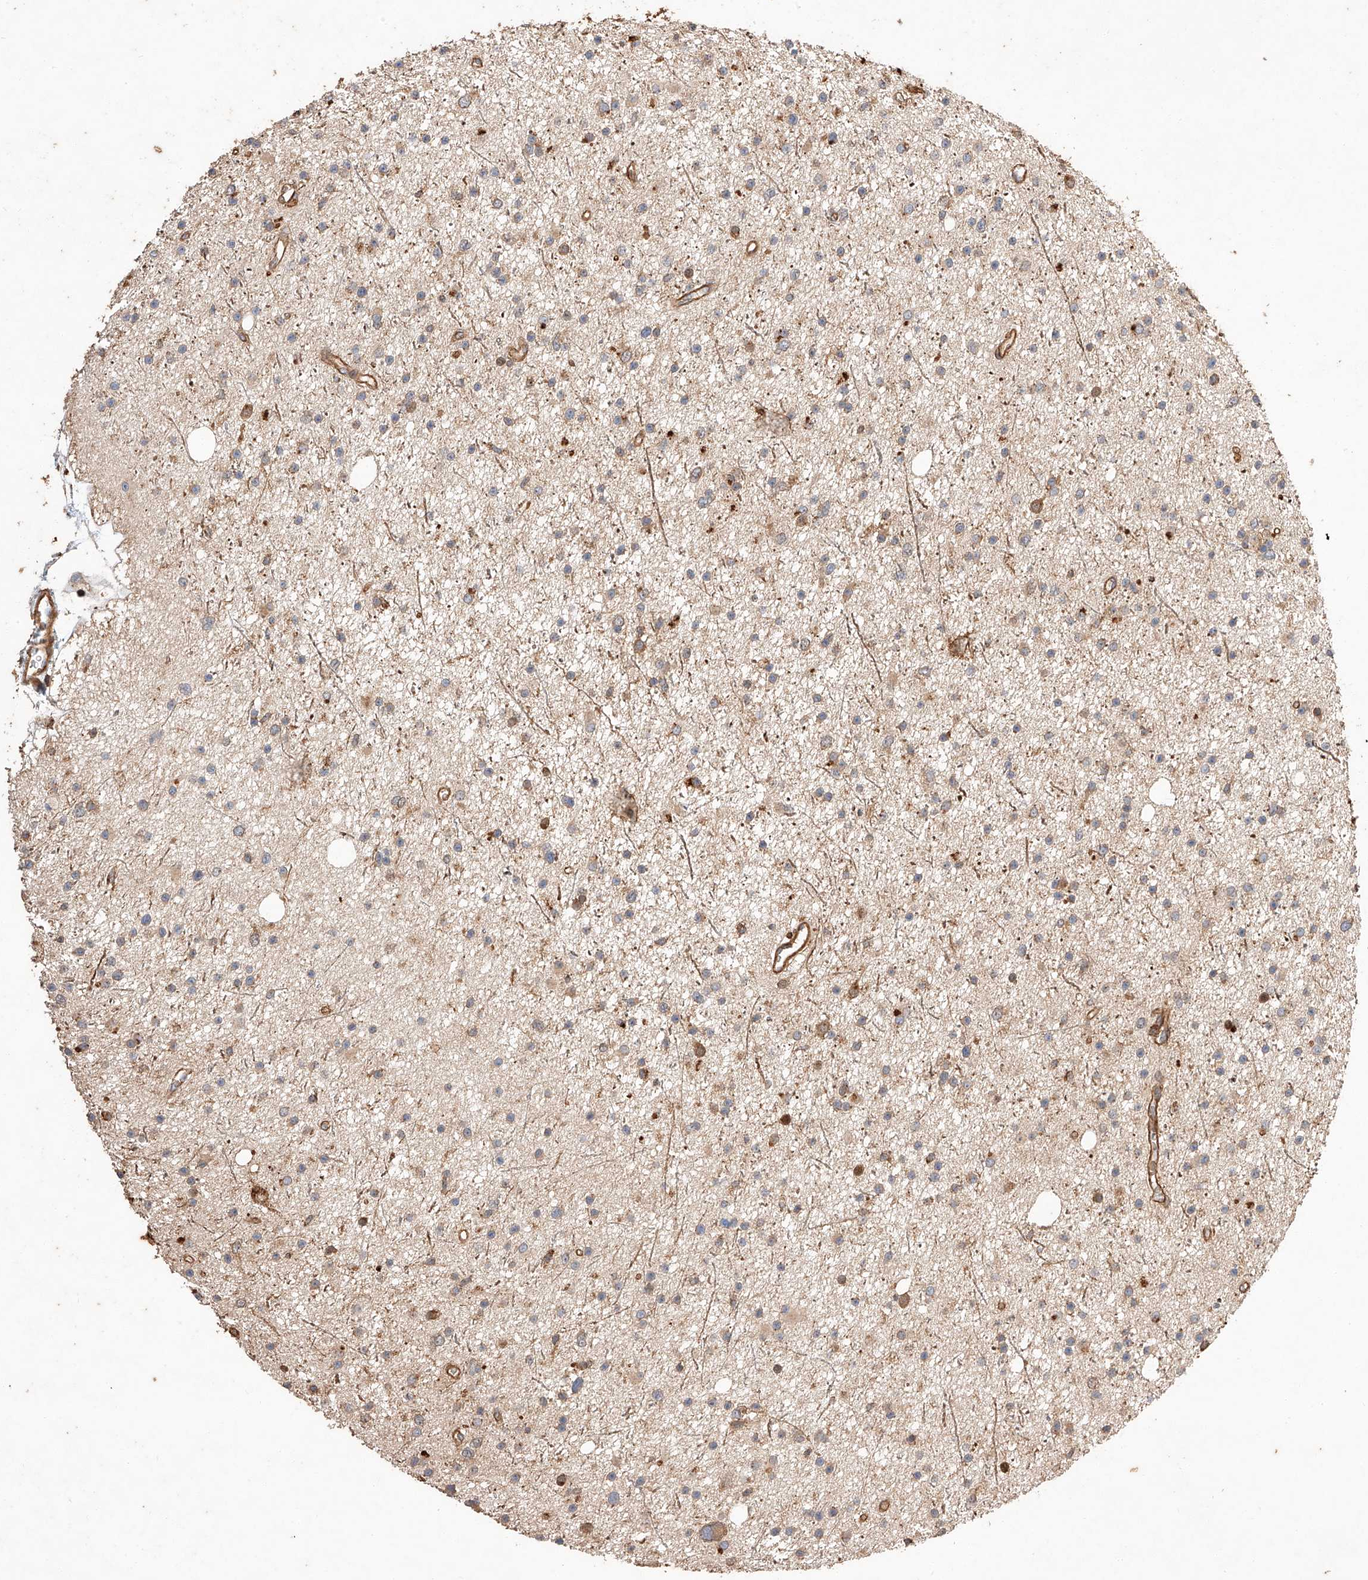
{"staining": {"intensity": "weak", "quantity": "25%-75%", "location": "cytoplasmic/membranous"}, "tissue": "glioma", "cell_type": "Tumor cells", "image_type": "cancer", "snomed": [{"axis": "morphology", "description": "Glioma, malignant, Low grade"}, {"axis": "topography", "description": "Cerebral cortex"}], "caption": "An image of human malignant glioma (low-grade) stained for a protein shows weak cytoplasmic/membranous brown staining in tumor cells.", "gene": "GHDC", "patient": {"sex": "female", "age": 39}}